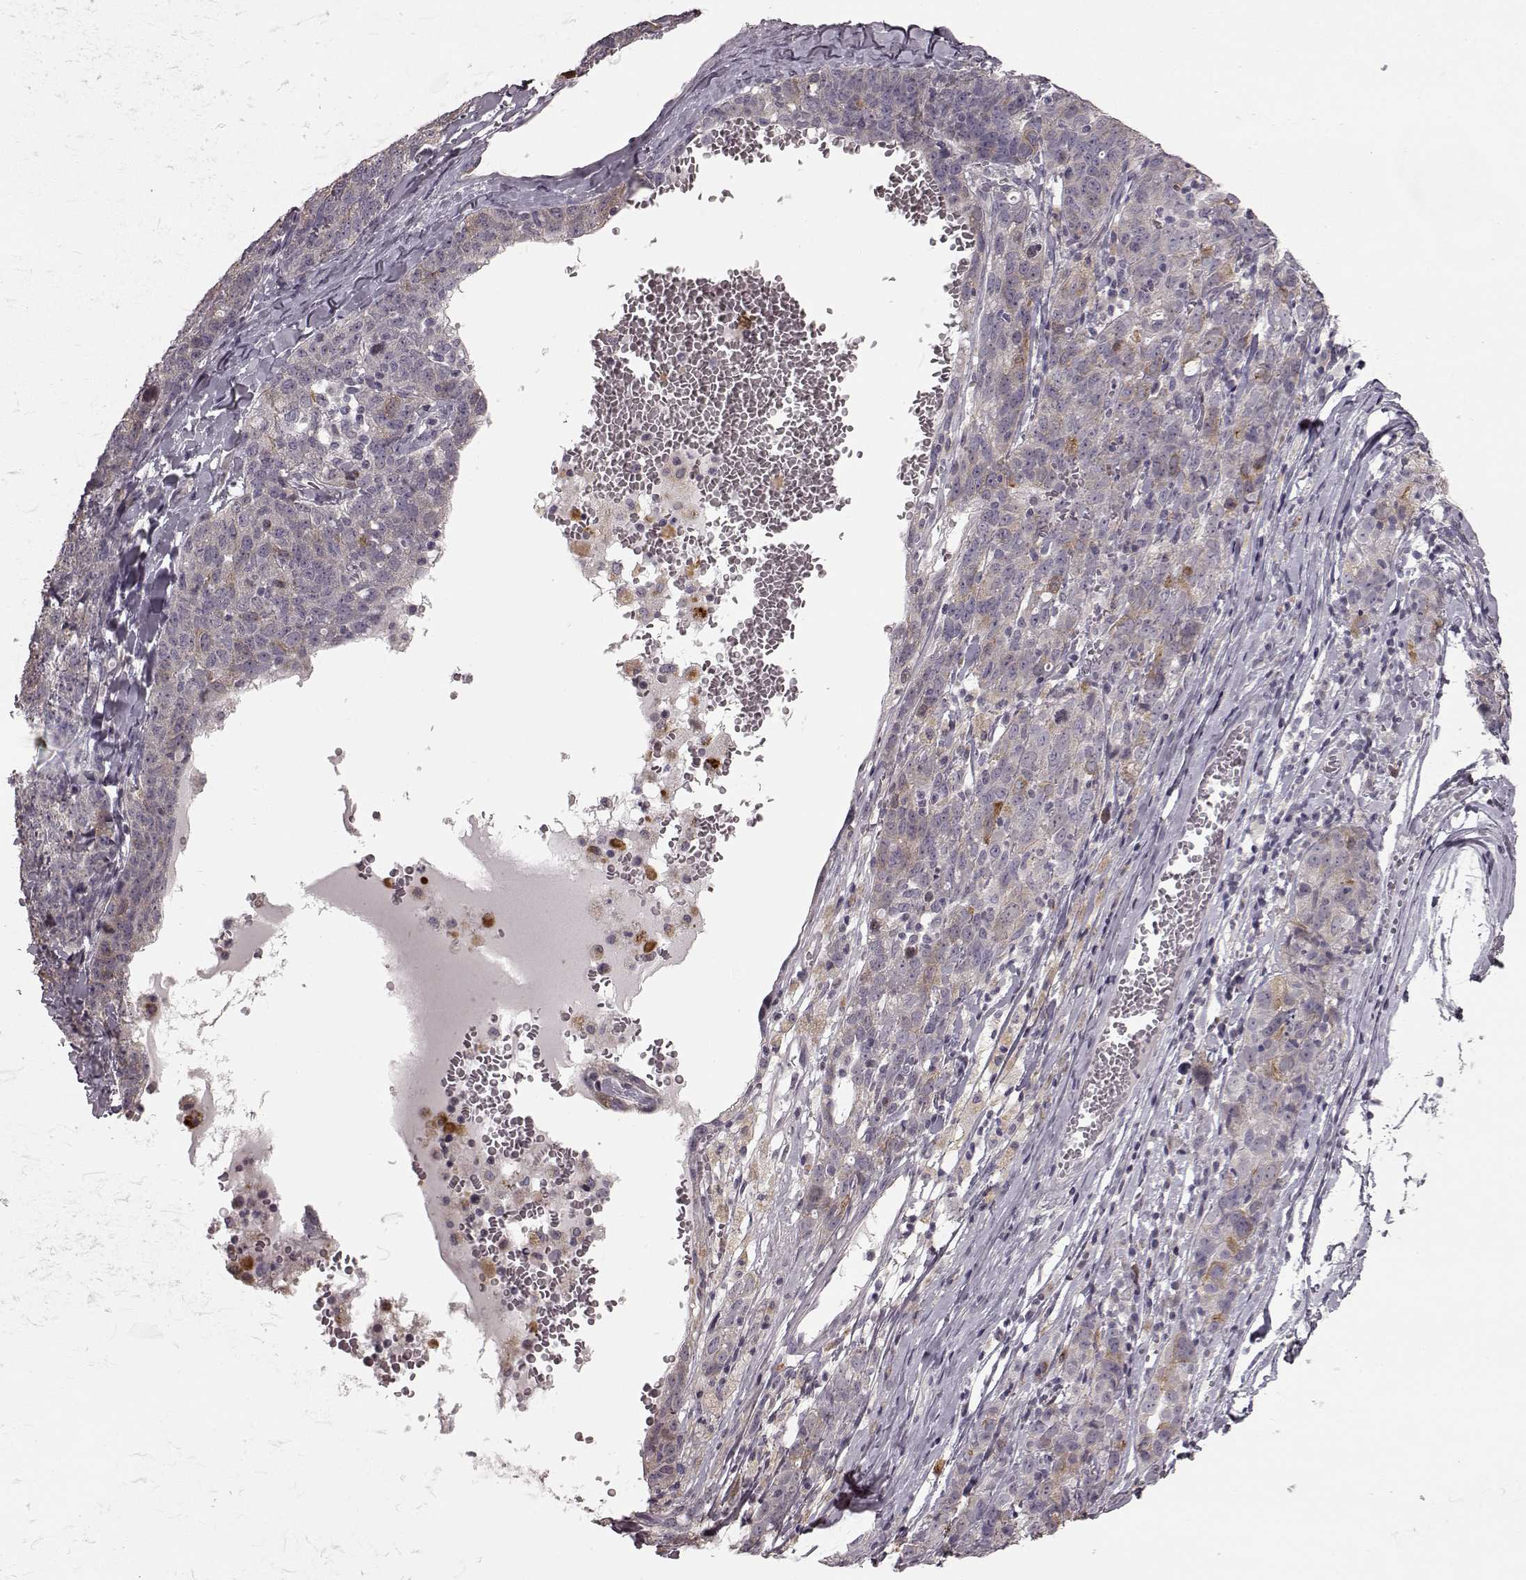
{"staining": {"intensity": "weak", "quantity": "25%-75%", "location": "cytoplasmic/membranous"}, "tissue": "ovarian cancer", "cell_type": "Tumor cells", "image_type": "cancer", "snomed": [{"axis": "morphology", "description": "Cystadenocarcinoma, serous, NOS"}, {"axis": "topography", "description": "Ovary"}], "caption": "This is a micrograph of immunohistochemistry staining of ovarian cancer (serous cystadenocarcinoma), which shows weak expression in the cytoplasmic/membranous of tumor cells.", "gene": "HMMR", "patient": {"sex": "female", "age": 71}}